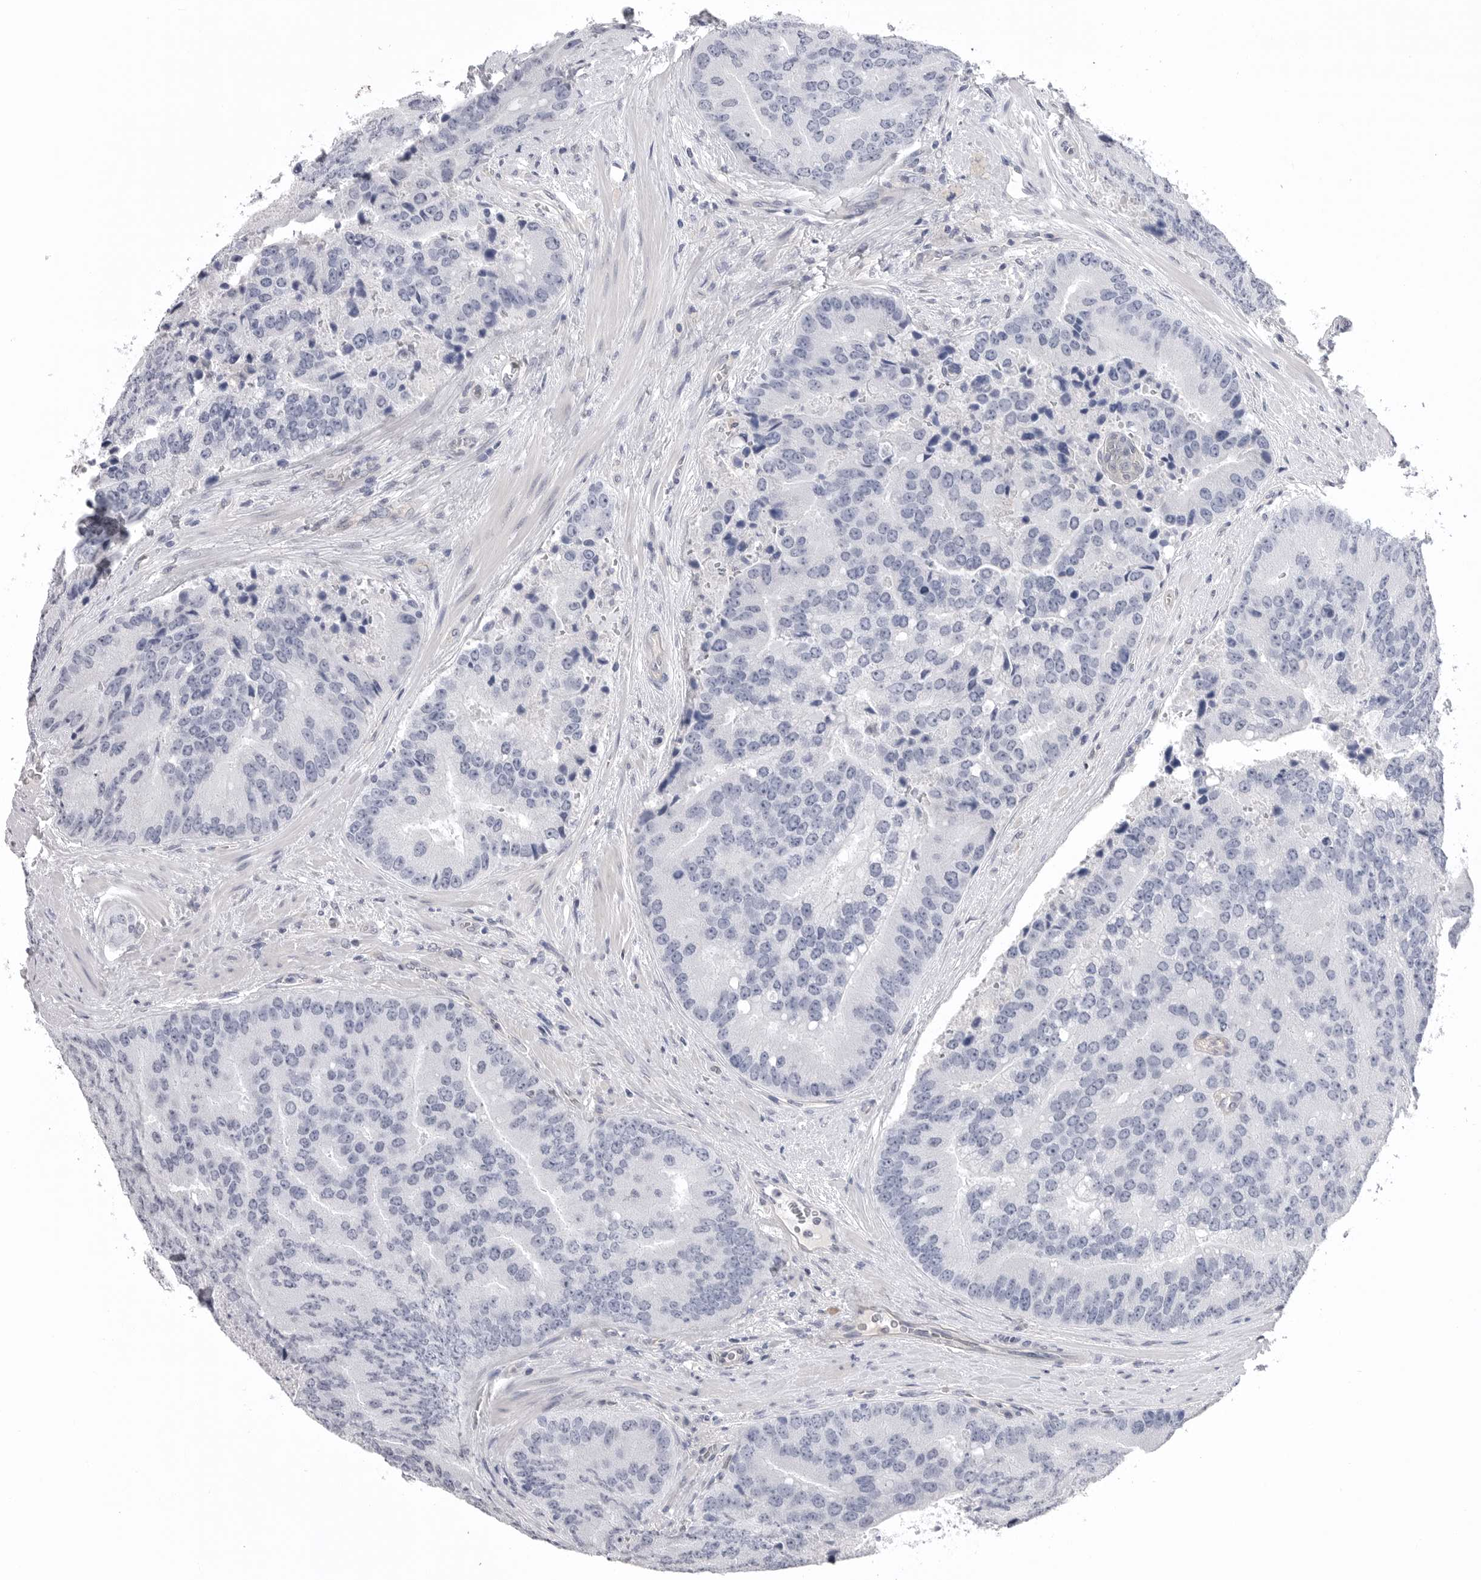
{"staining": {"intensity": "negative", "quantity": "none", "location": "none"}, "tissue": "prostate cancer", "cell_type": "Tumor cells", "image_type": "cancer", "snomed": [{"axis": "morphology", "description": "Adenocarcinoma, High grade"}, {"axis": "topography", "description": "Prostate"}], "caption": "Protein analysis of high-grade adenocarcinoma (prostate) reveals no significant staining in tumor cells.", "gene": "DLGAP3", "patient": {"sex": "male", "age": 70}}